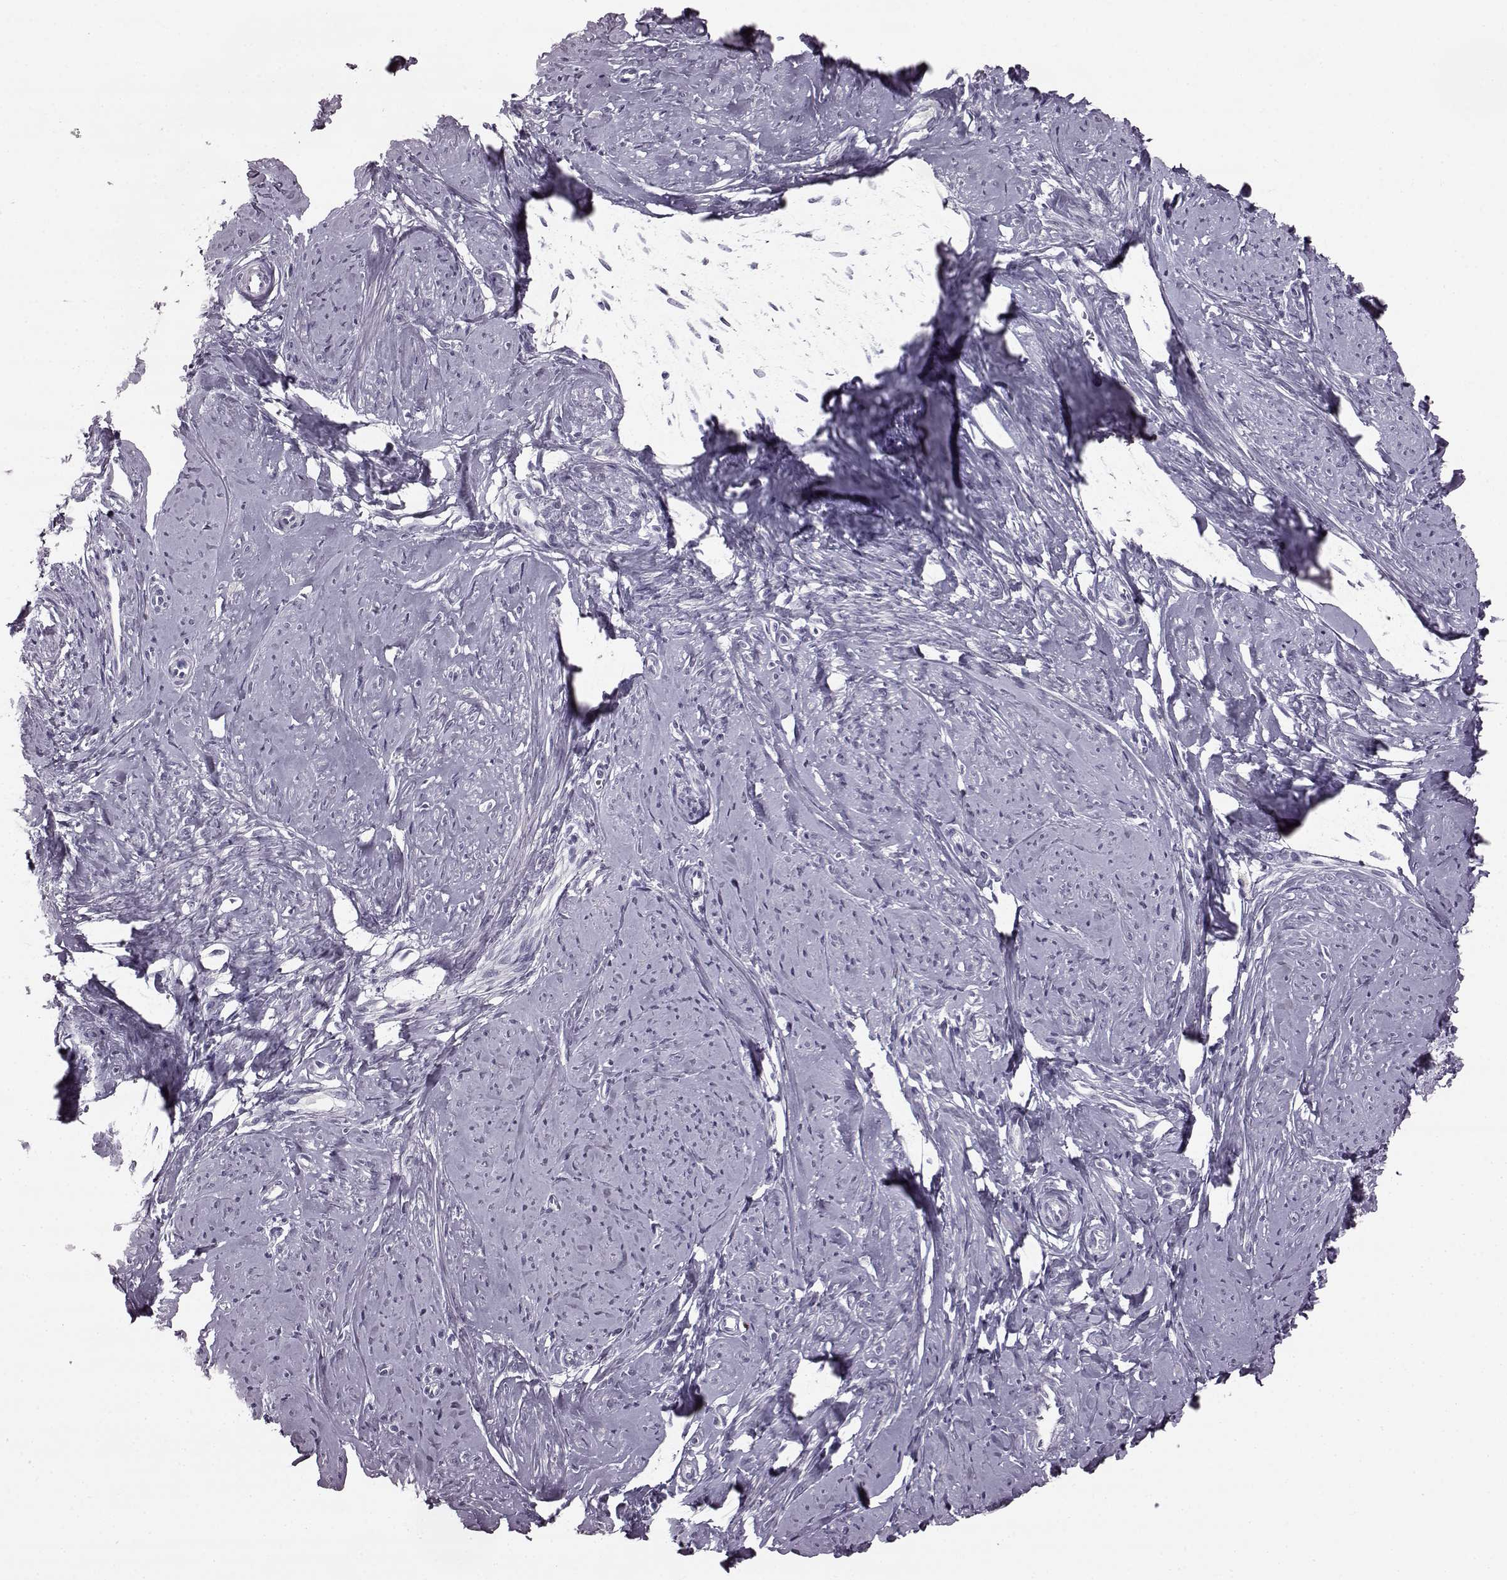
{"staining": {"intensity": "negative", "quantity": "none", "location": "none"}, "tissue": "smooth muscle", "cell_type": "Smooth muscle cells", "image_type": "normal", "snomed": [{"axis": "morphology", "description": "Normal tissue, NOS"}, {"axis": "topography", "description": "Smooth muscle"}], "caption": "The image displays no staining of smooth muscle cells in unremarkable smooth muscle.", "gene": "ODAD4", "patient": {"sex": "female", "age": 48}}